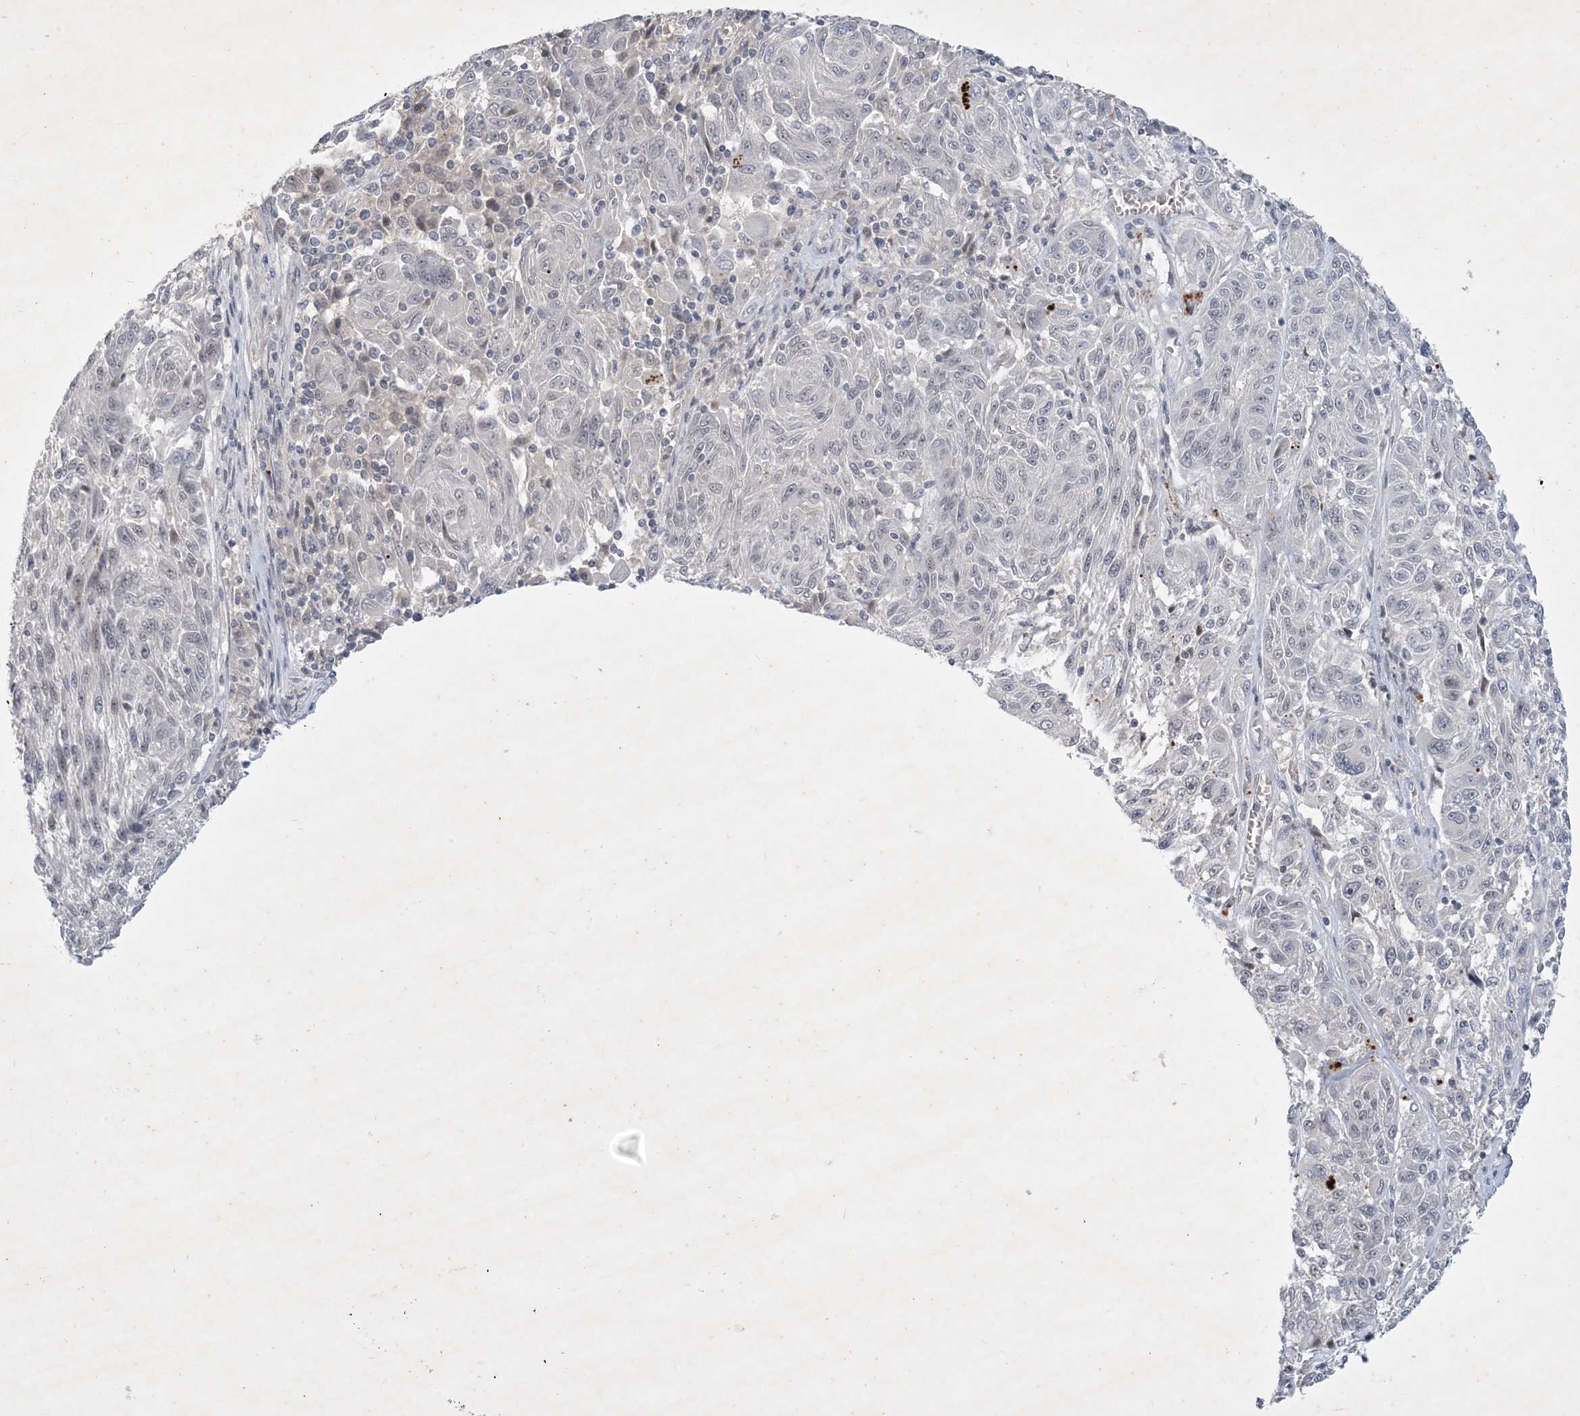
{"staining": {"intensity": "weak", "quantity": "25%-75%", "location": "nuclear"}, "tissue": "melanoma", "cell_type": "Tumor cells", "image_type": "cancer", "snomed": [{"axis": "morphology", "description": "Malignant melanoma, NOS"}, {"axis": "topography", "description": "Skin"}], "caption": "A micrograph of human malignant melanoma stained for a protein reveals weak nuclear brown staining in tumor cells.", "gene": "ZNF674", "patient": {"sex": "male", "age": 53}}